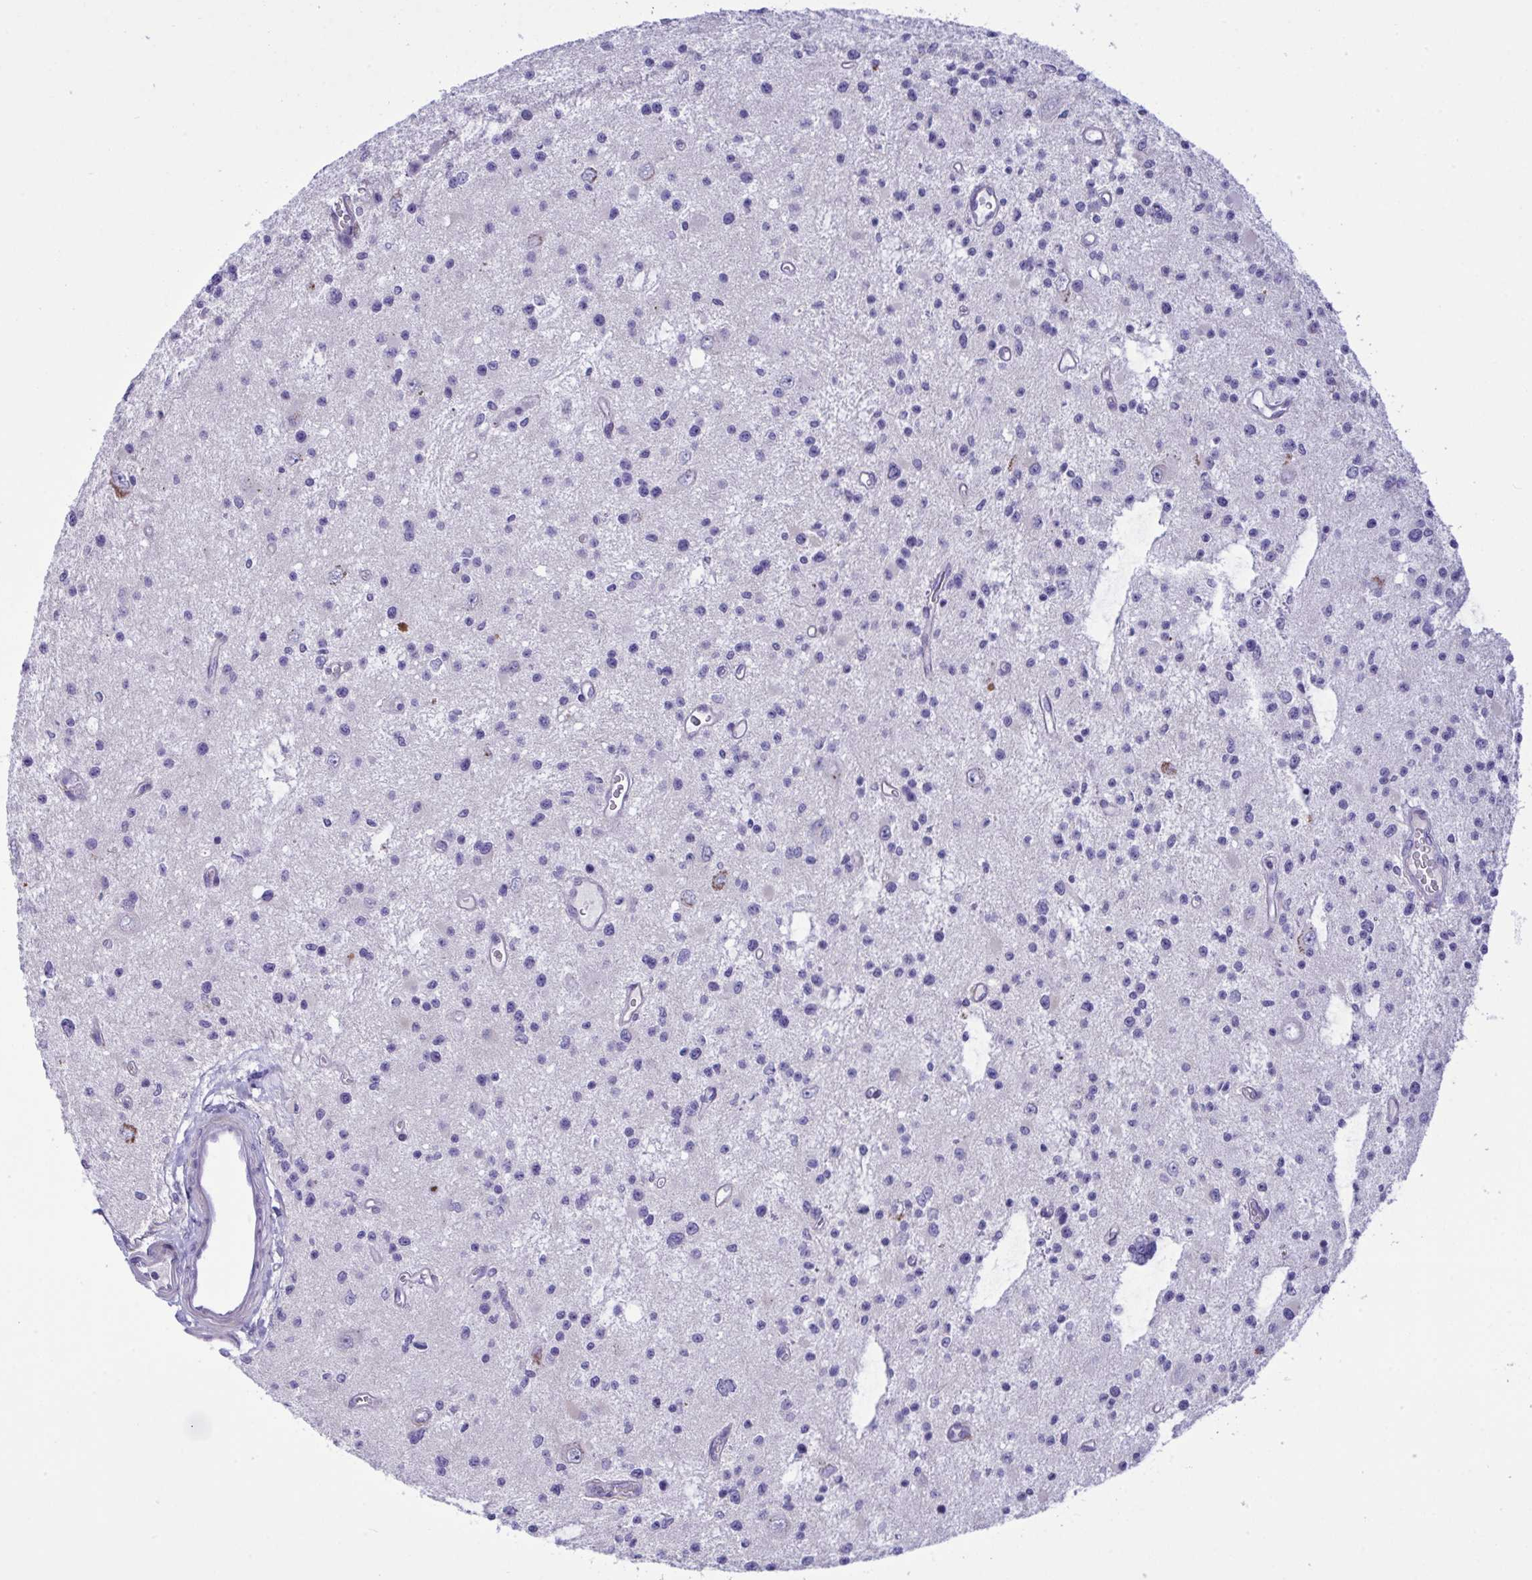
{"staining": {"intensity": "negative", "quantity": "none", "location": "none"}, "tissue": "glioma", "cell_type": "Tumor cells", "image_type": "cancer", "snomed": [{"axis": "morphology", "description": "Glioma, malignant, Low grade"}, {"axis": "topography", "description": "Brain"}], "caption": "An image of malignant glioma (low-grade) stained for a protein shows no brown staining in tumor cells. The staining is performed using DAB brown chromogen with nuclei counter-stained in using hematoxylin.", "gene": "WDR97", "patient": {"sex": "male", "age": 43}}